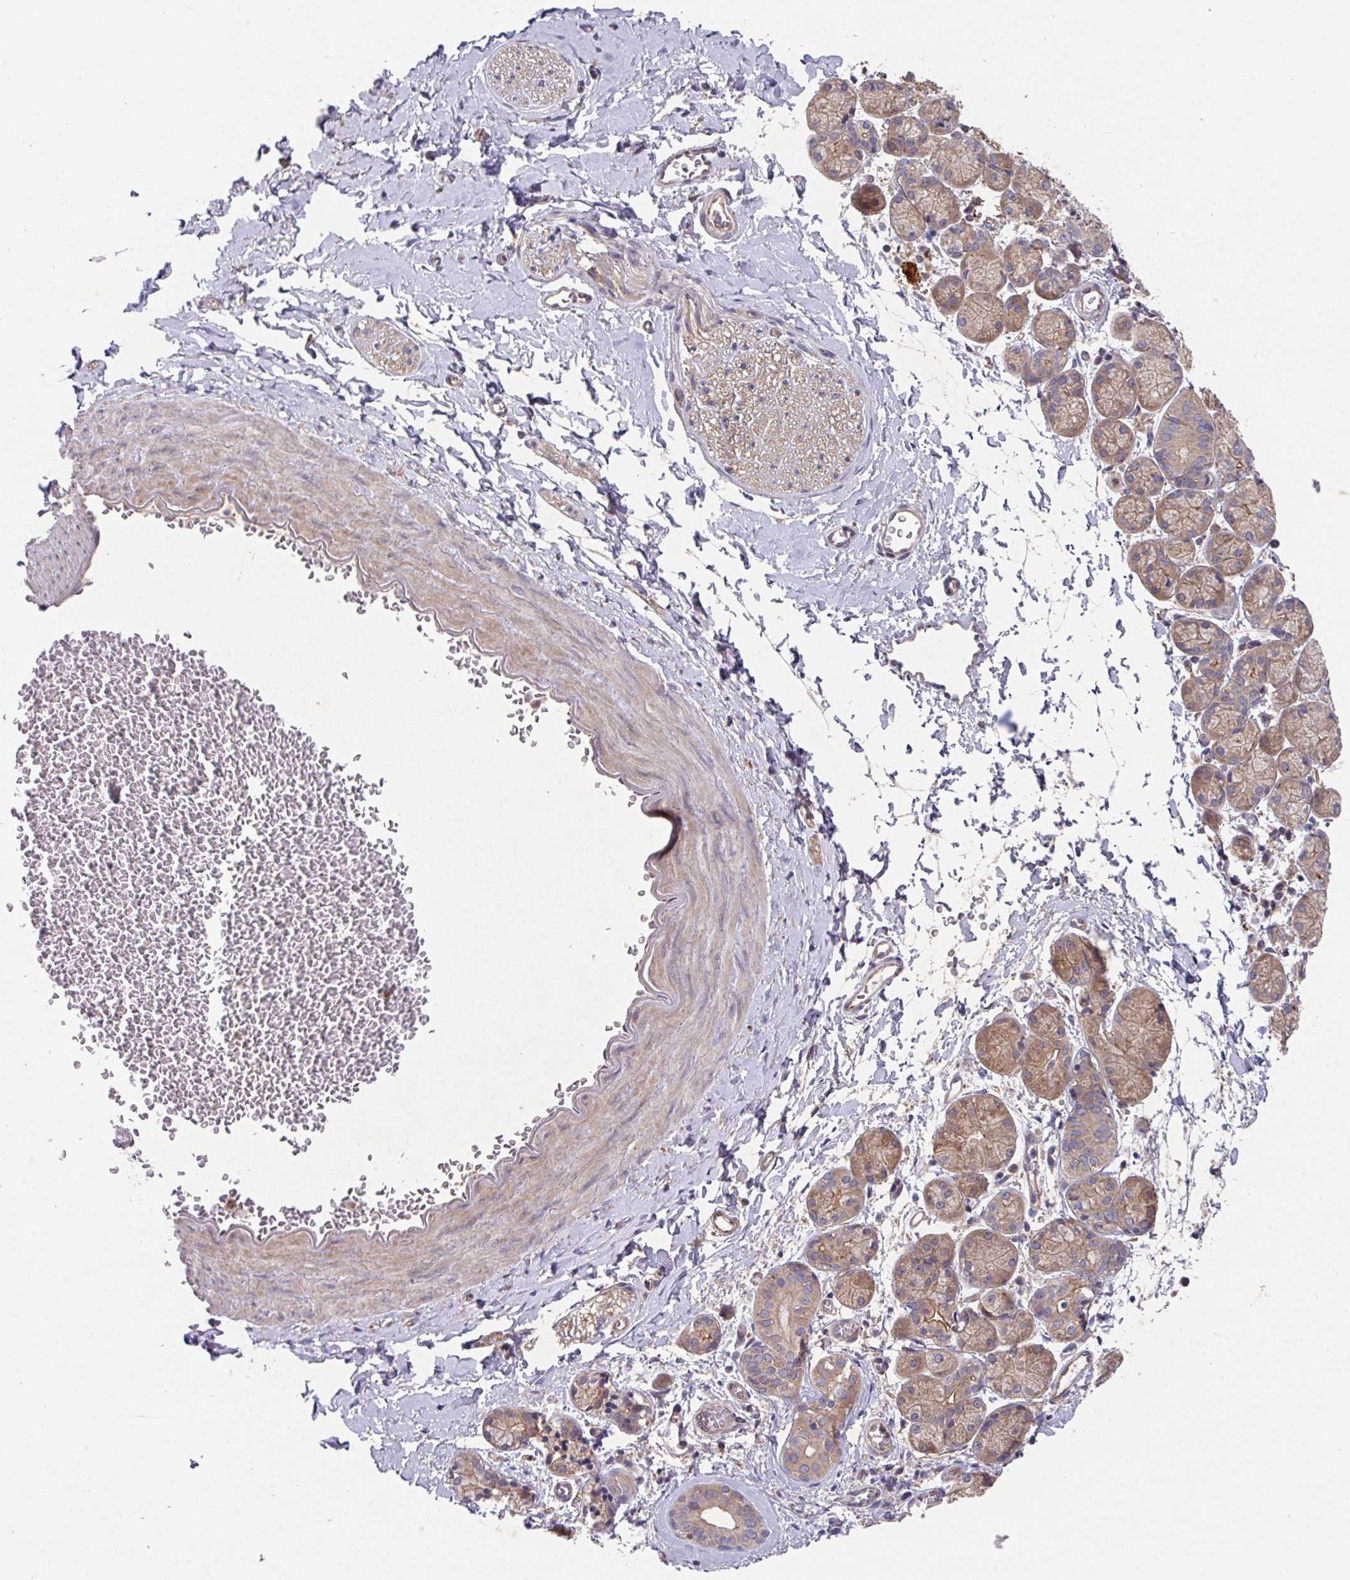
{"staining": {"intensity": "negative", "quantity": "none", "location": "none"}, "tissue": "adipose tissue", "cell_type": "Adipocytes", "image_type": "normal", "snomed": [{"axis": "morphology", "description": "Normal tissue, NOS"}, {"axis": "topography", "description": "Salivary gland"}, {"axis": "topography", "description": "Peripheral nerve tissue"}], "caption": "A micrograph of adipose tissue stained for a protein shows no brown staining in adipocytes. (Brightfield microscopy of DAB (3,3'-diaminobenzidine) immunohistochemistry at high magnification).", "gene": "TRIM14", "patient": {"sex": "female", "age": 24}}